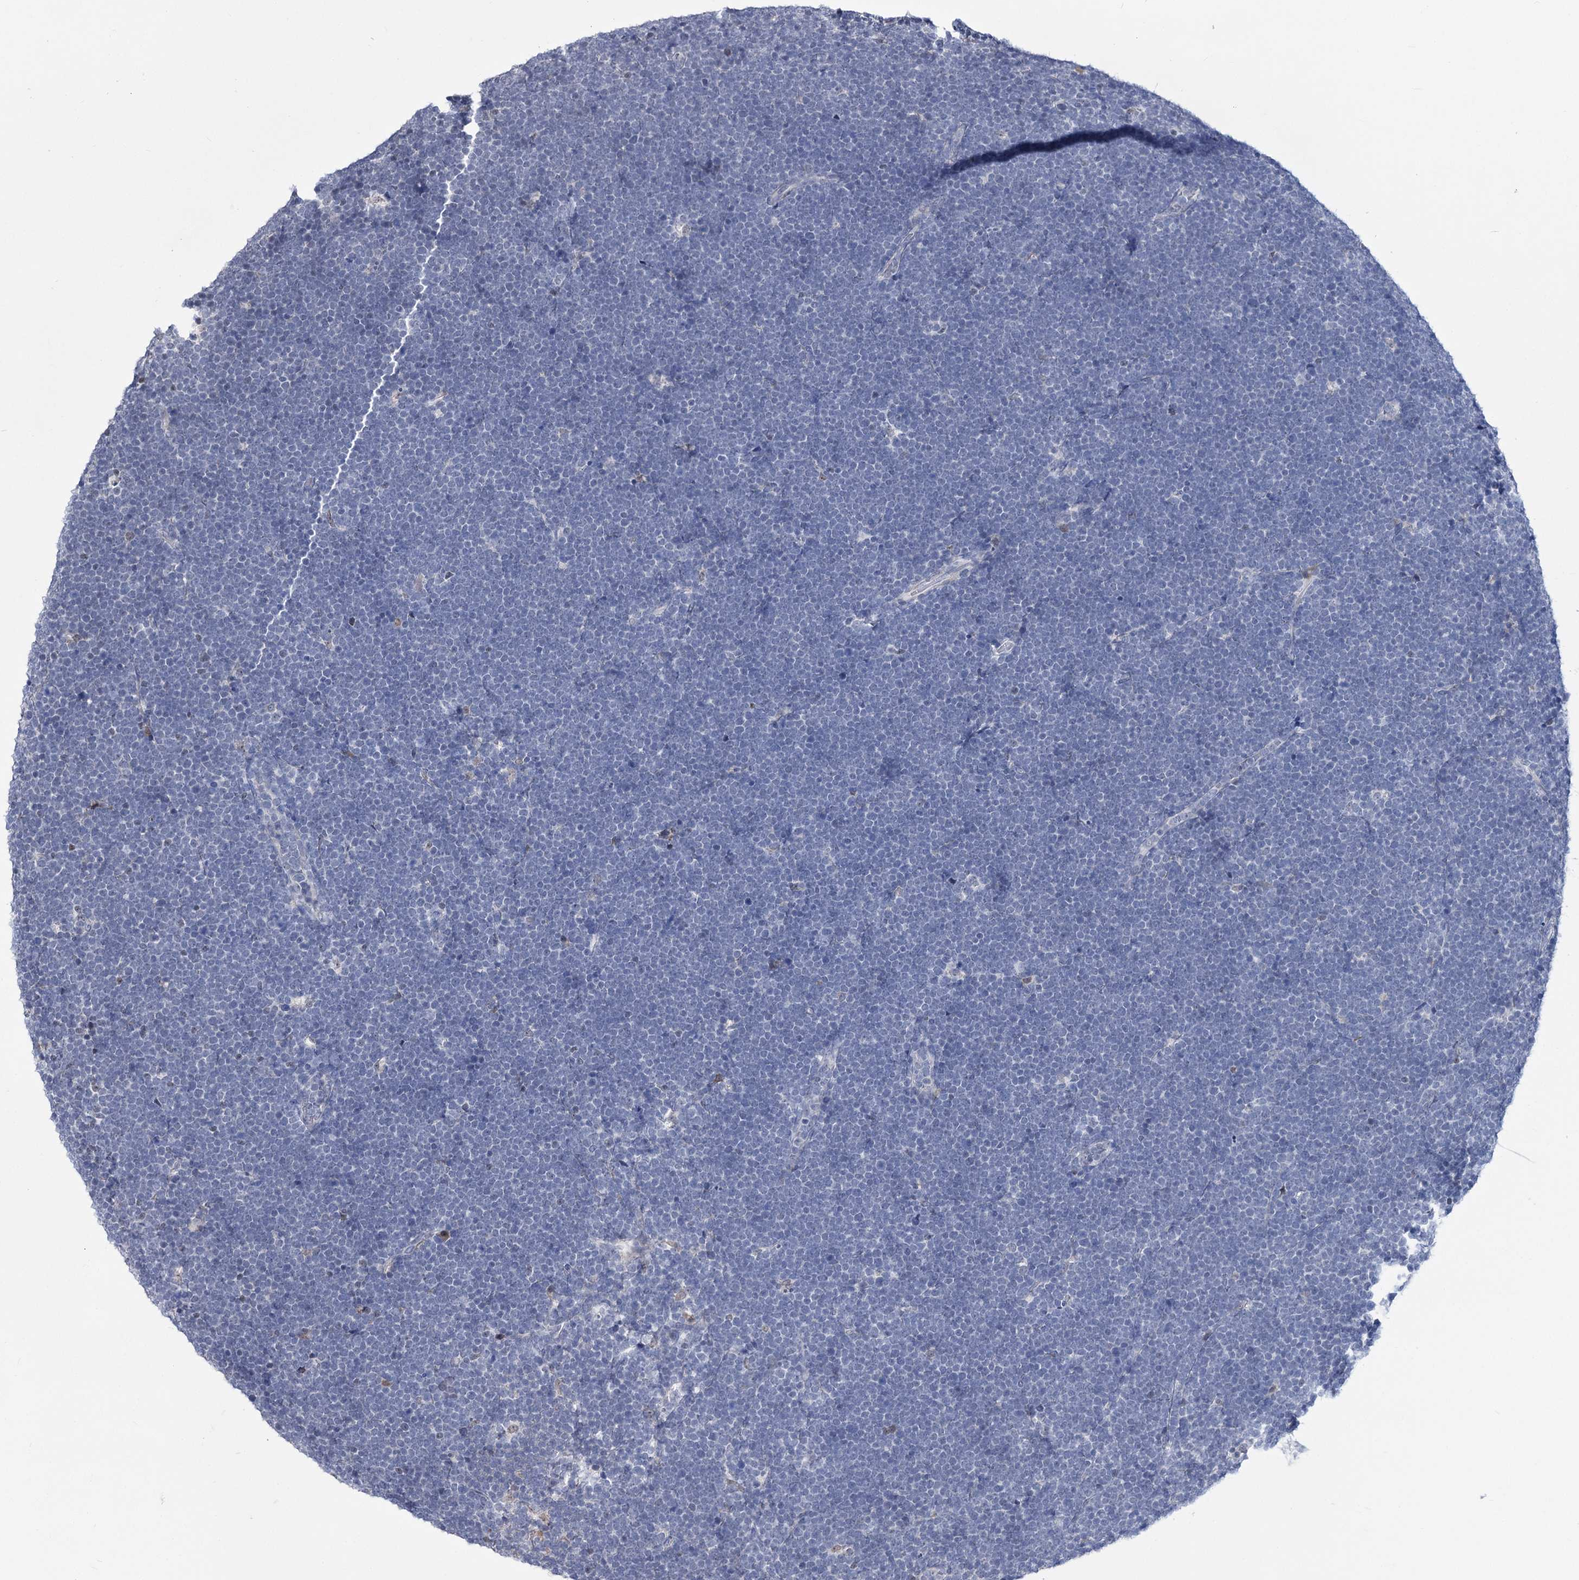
{"staining": {"intensity": "negative", "quantity": "none", "location": "none"}, "tissue": "lymphoma", "cell_type": "Tumor cells", "image_type": "cancer", "snomed": [{"axis": "morphology", "description": "Malignant lymphoma, non-Hodgkin's type, High grade"}, {"axis": "topography", "description": "Lymph node"}], "caption": "The histopathology image reveals no staining of tumor cells in high-grade malignant lymphoma, non-Hodgkin's type.", "gene": "PPRC1", "patient": {"sex": "male", "age": 13}}